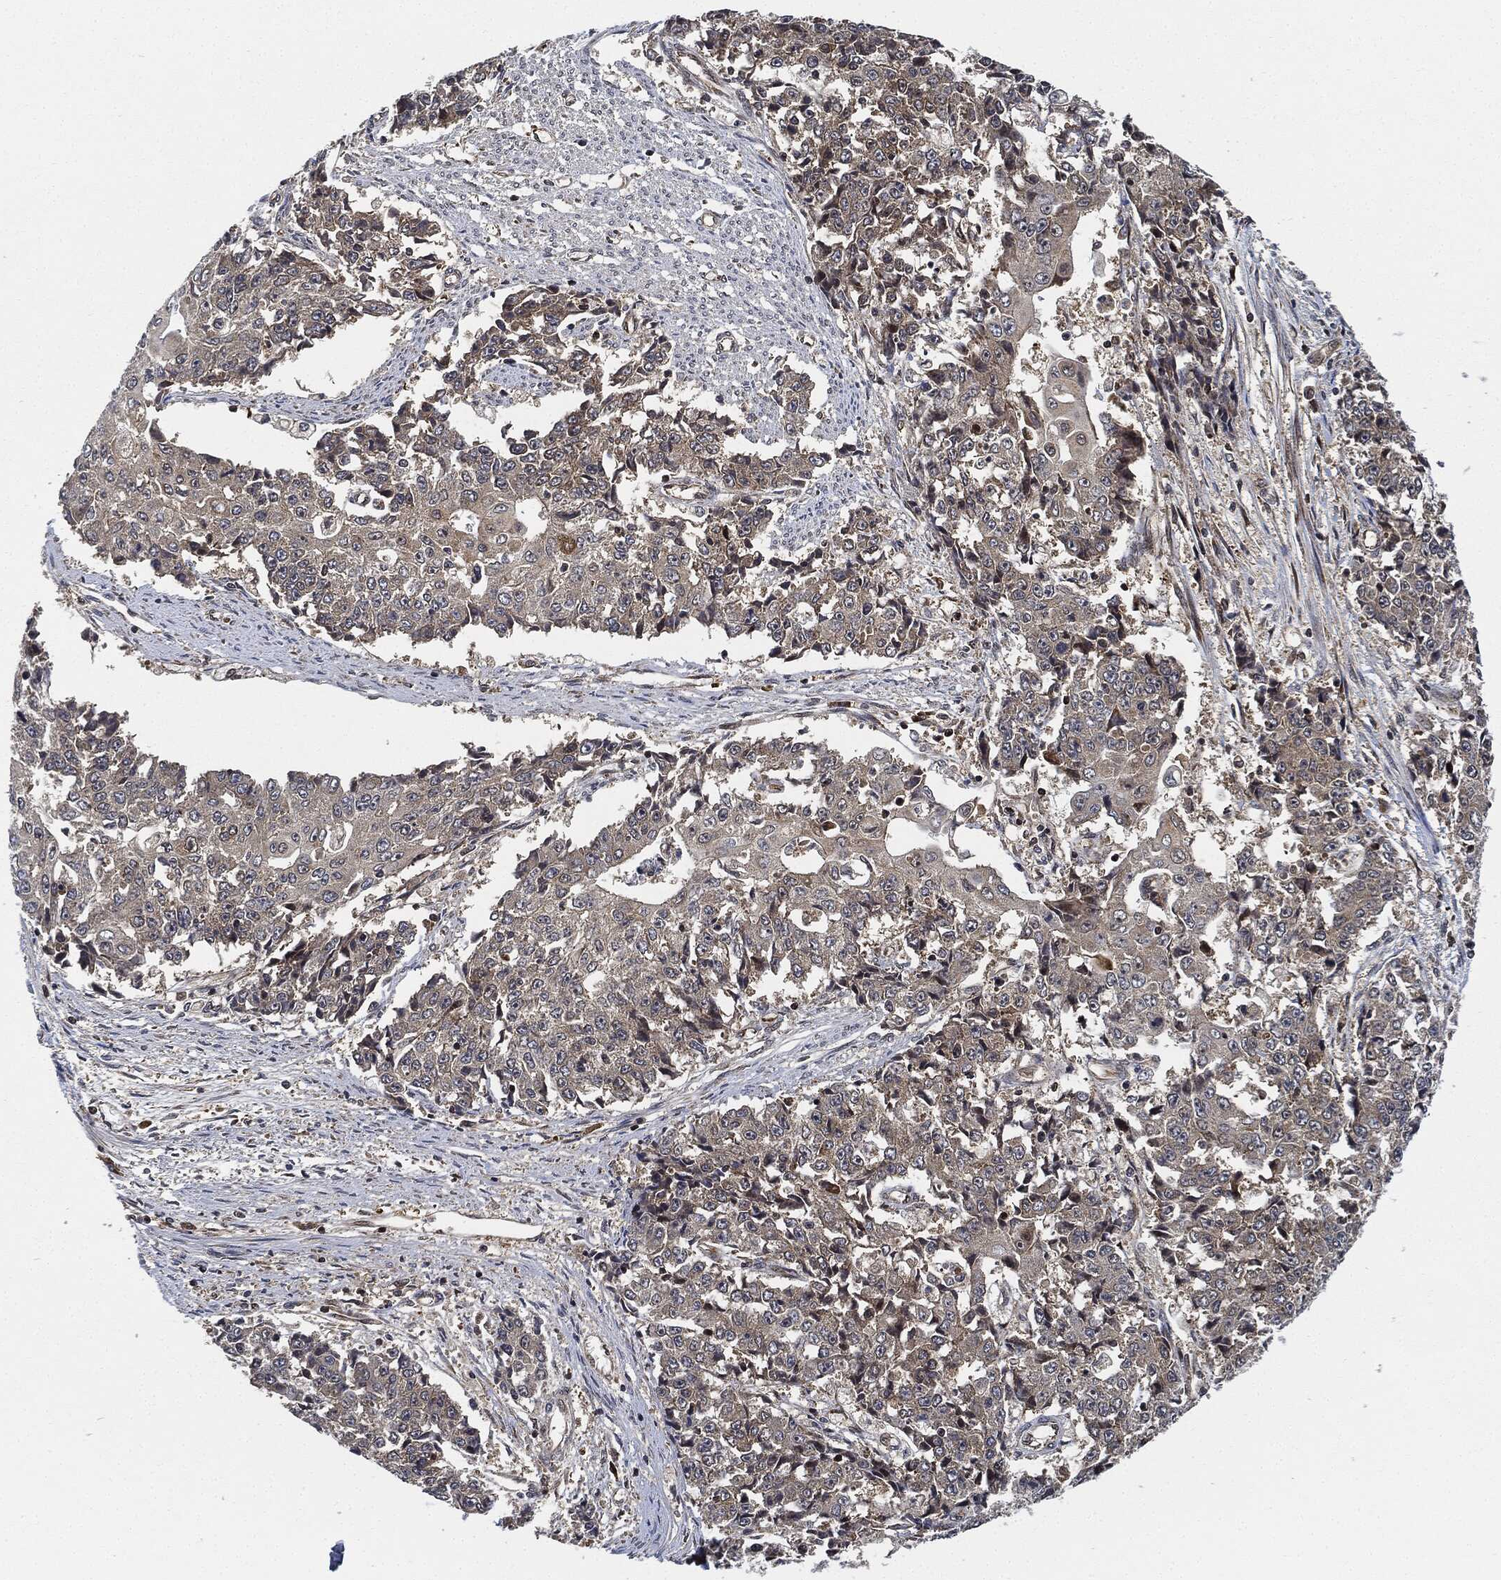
{"staining": {"intensity": "weak", "quantity": "<25%", "location": "cytoplasmic/membranous"}, "tissue": "ovarian cancer", "cell_type": "Tumor cells", "image_type": "cancer", "snomed": [{"axis": "morphology", "description": "Carcinoma, endometroid"}, {"axis": "topography", "description": "Ovary"}], "caption": "Tumor cells show no significant protein staining in ovarian endometroid carcinoma. (Brightfield microscopy of DAB immunohistochemistry (IHC) at high magnification).", "gene": "RNASEL", "patient": {"sex": "female", "age": 42}}